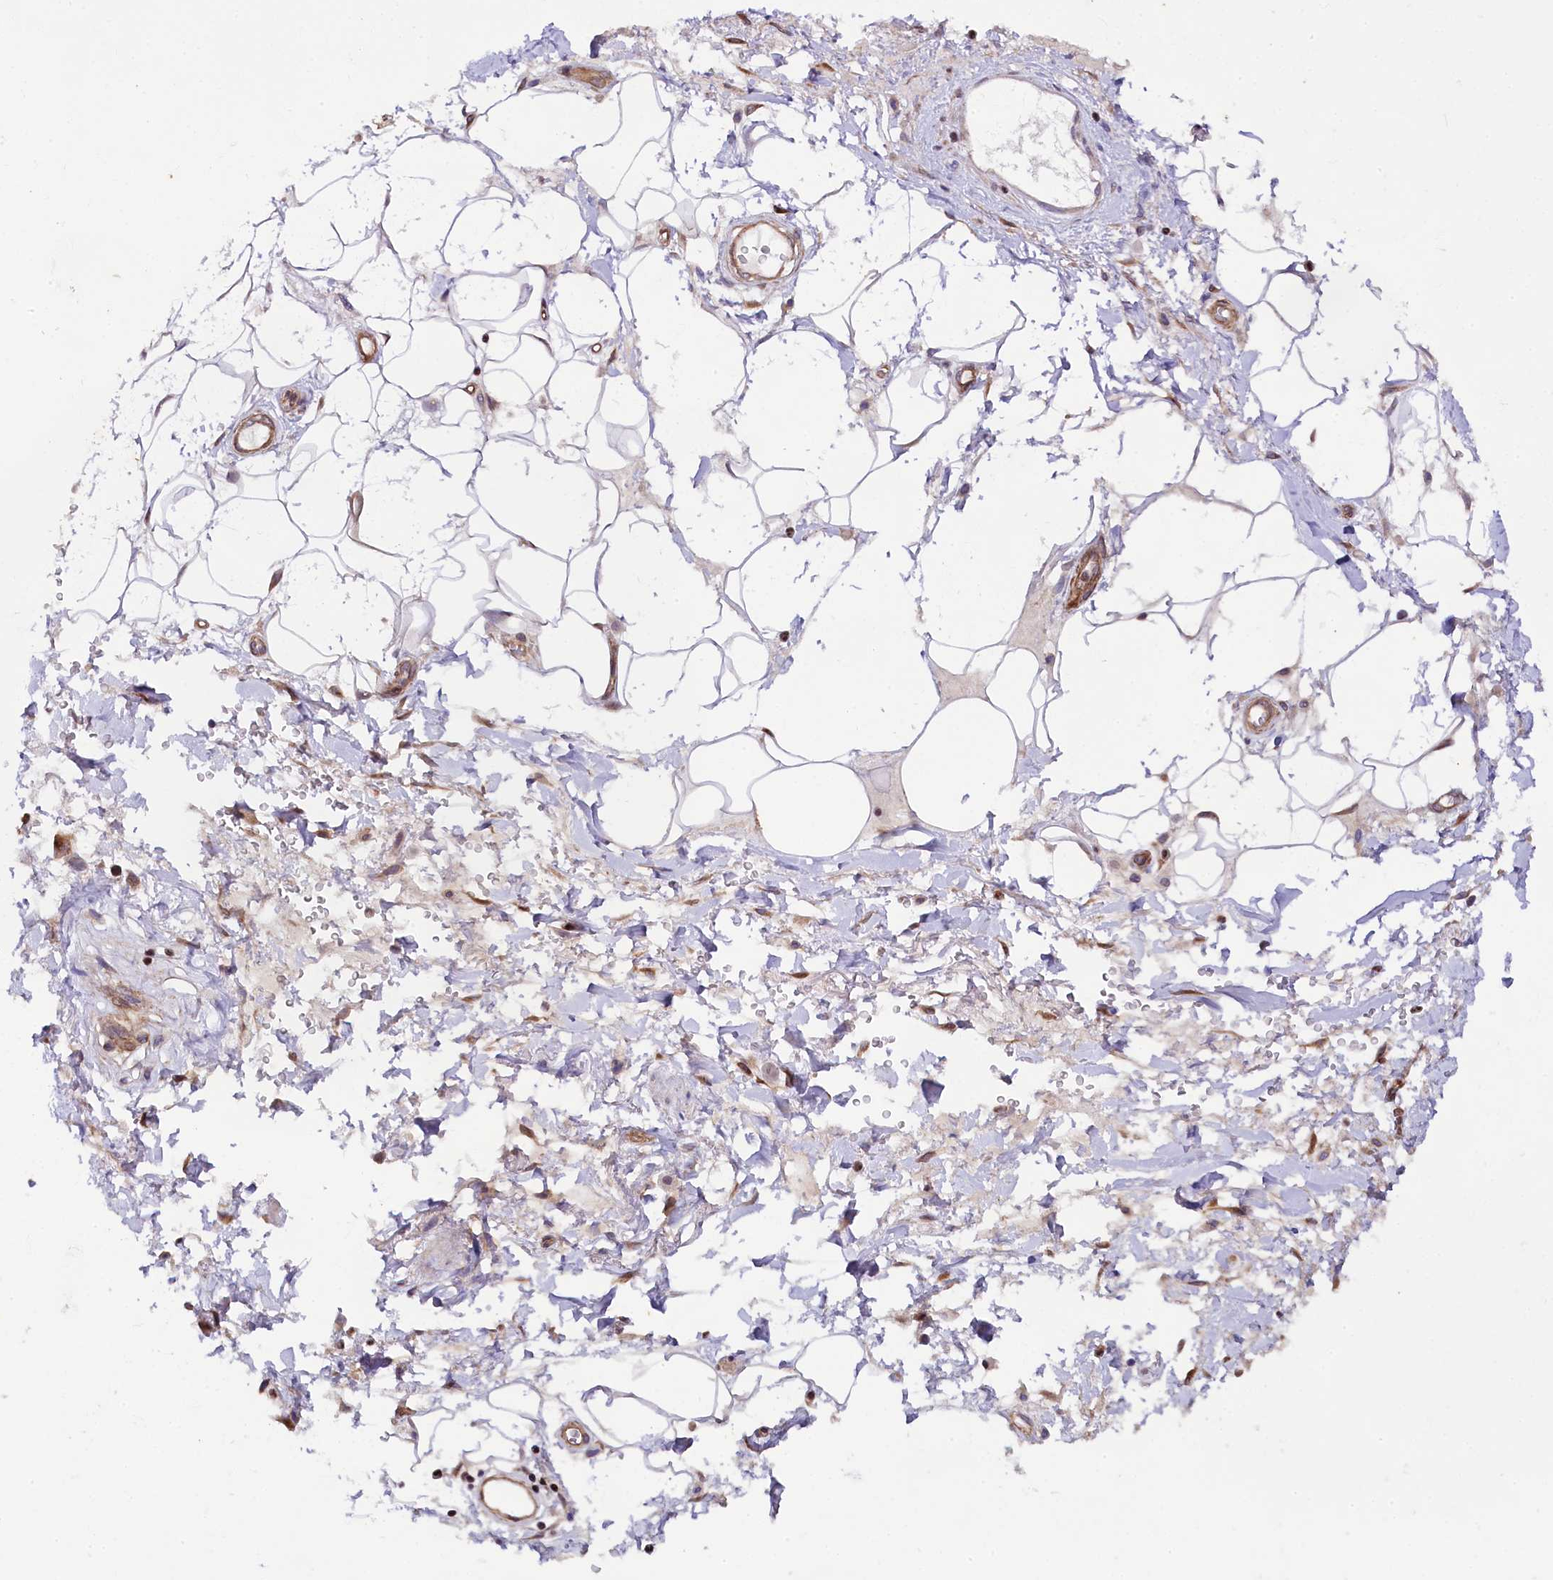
{"staining": {"intensity": "moderate", "quantity": ">75%", "location": "cytoplasmic/membranous,nuclear"}, "tissue": "adipose tissue", "cell_type": "Adipocytes", "image_type": "normal", "snomed": [{"axis": "morphology", "description": "Normal tissue, NOS"}, {"axis": "morphology", "description": "Adenocarcinoma, NOS"}, {"axis": "topography", "description": "Rectum"}, {"axis": "topography", "description": "Vagina"}, {"axis": "topography", "description": "Peripheral nerve tissue"}], "caption": "IHC staining of benign adipose tissue, which exhibits medium levels of moderate cytoplasmic/membranous,nuclear expression in about >75% of adipocytes indicating moderate cytoplasmic/membranous,nuclear protein positivity. The staining was performed using DAB (3,3'-diaminobenzidine) (brown) for protein detection and nuclei were counterstained in hematoxylin (blue).", "gene": "SP4", "patient": {"sex": "female", "age": 71}}